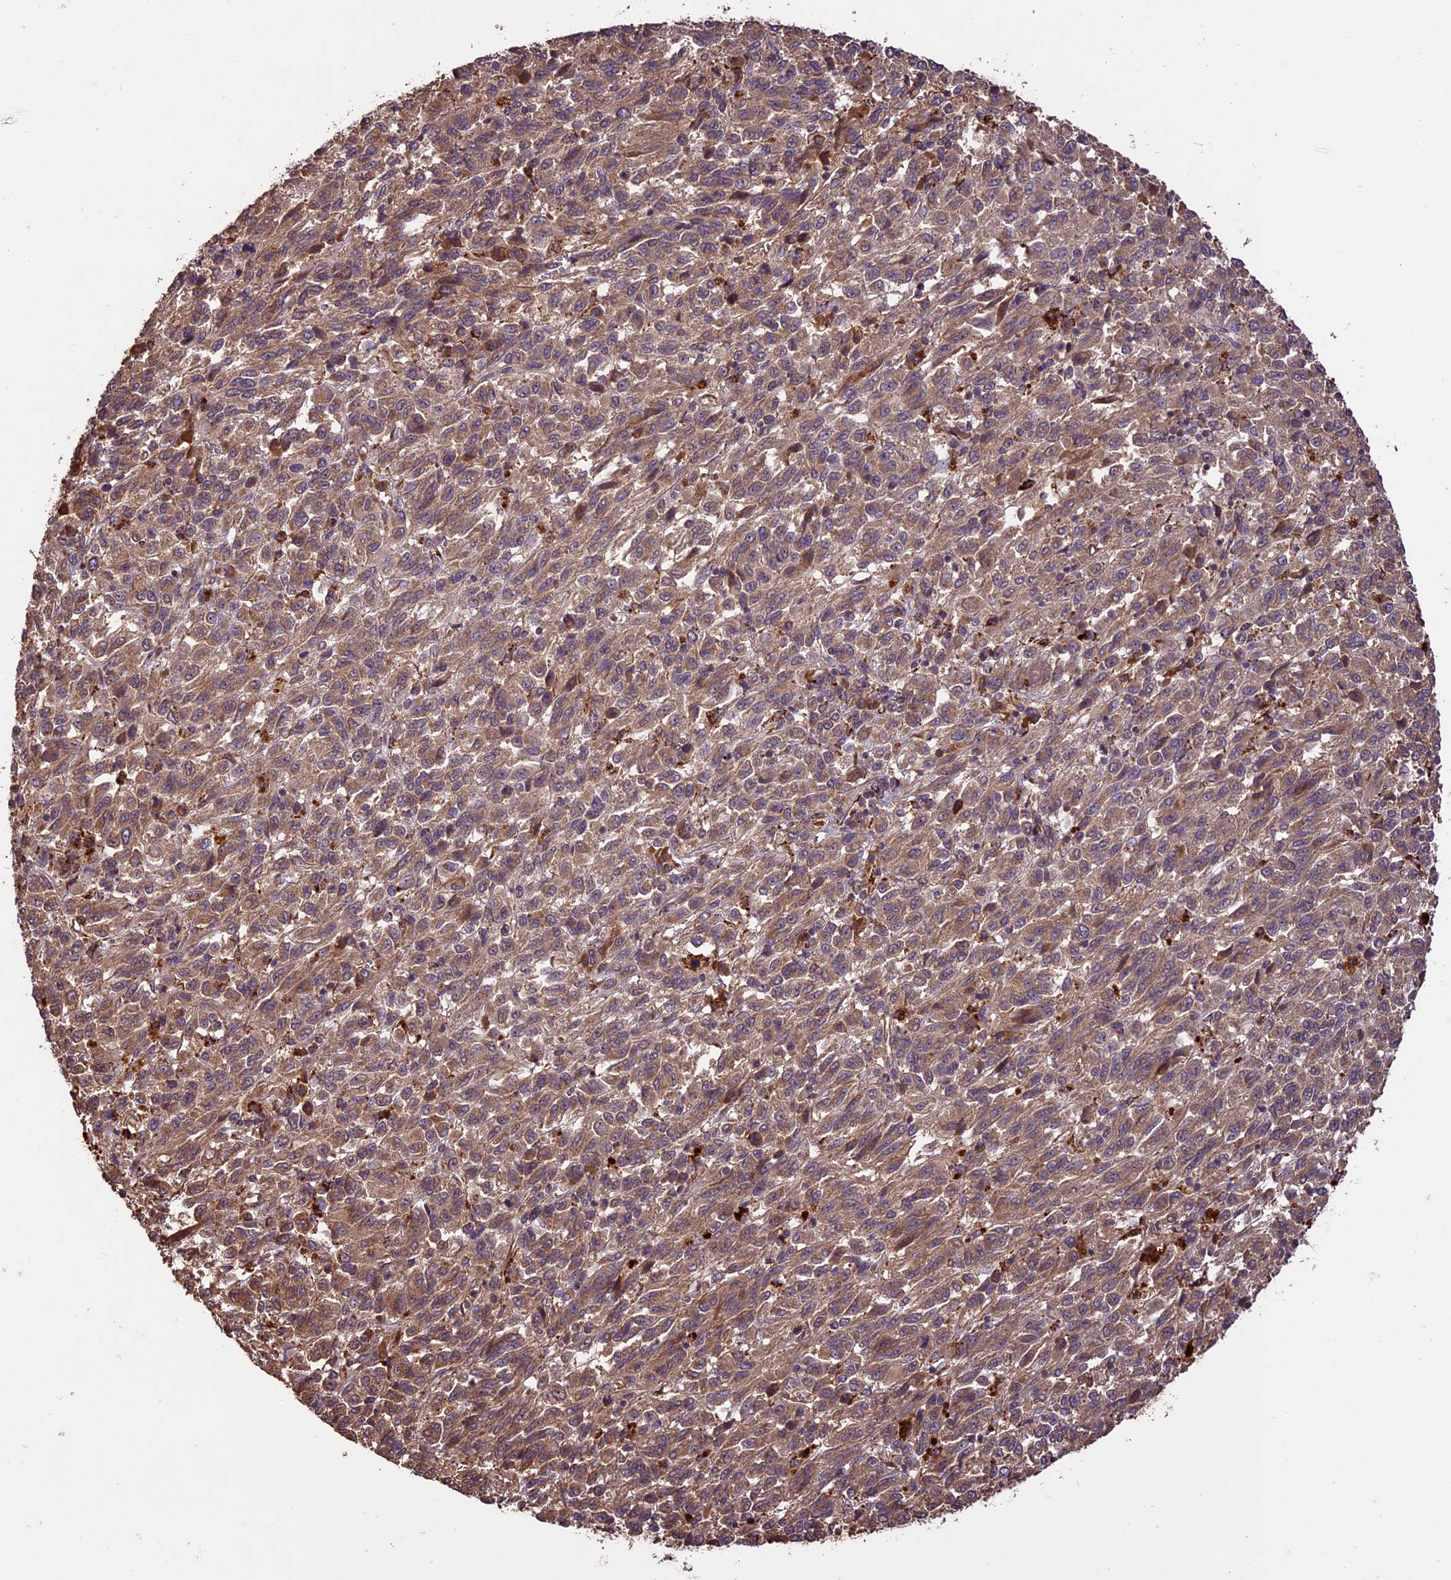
{"staining": {"intensity": "moderate", "quantity": ">75%", "location": "cytoplasmic/membranous"}, "tissue": "melanoma", "cell_type": "Tumor cells", "image_type": "cancer", "snomed": [{"axis": "morphology", "description": "Malignant melanoma, Metastatic site"}, {"axis": "topography", "description": "Lung"}], "caption": "Melanoma stained with a brown dye reveals moderate cytoplasmic/membranous positive positivity in about >75% of tumor cells.", "gene": "CRLF1", "patient": {"sex": "male", "age": 64}}